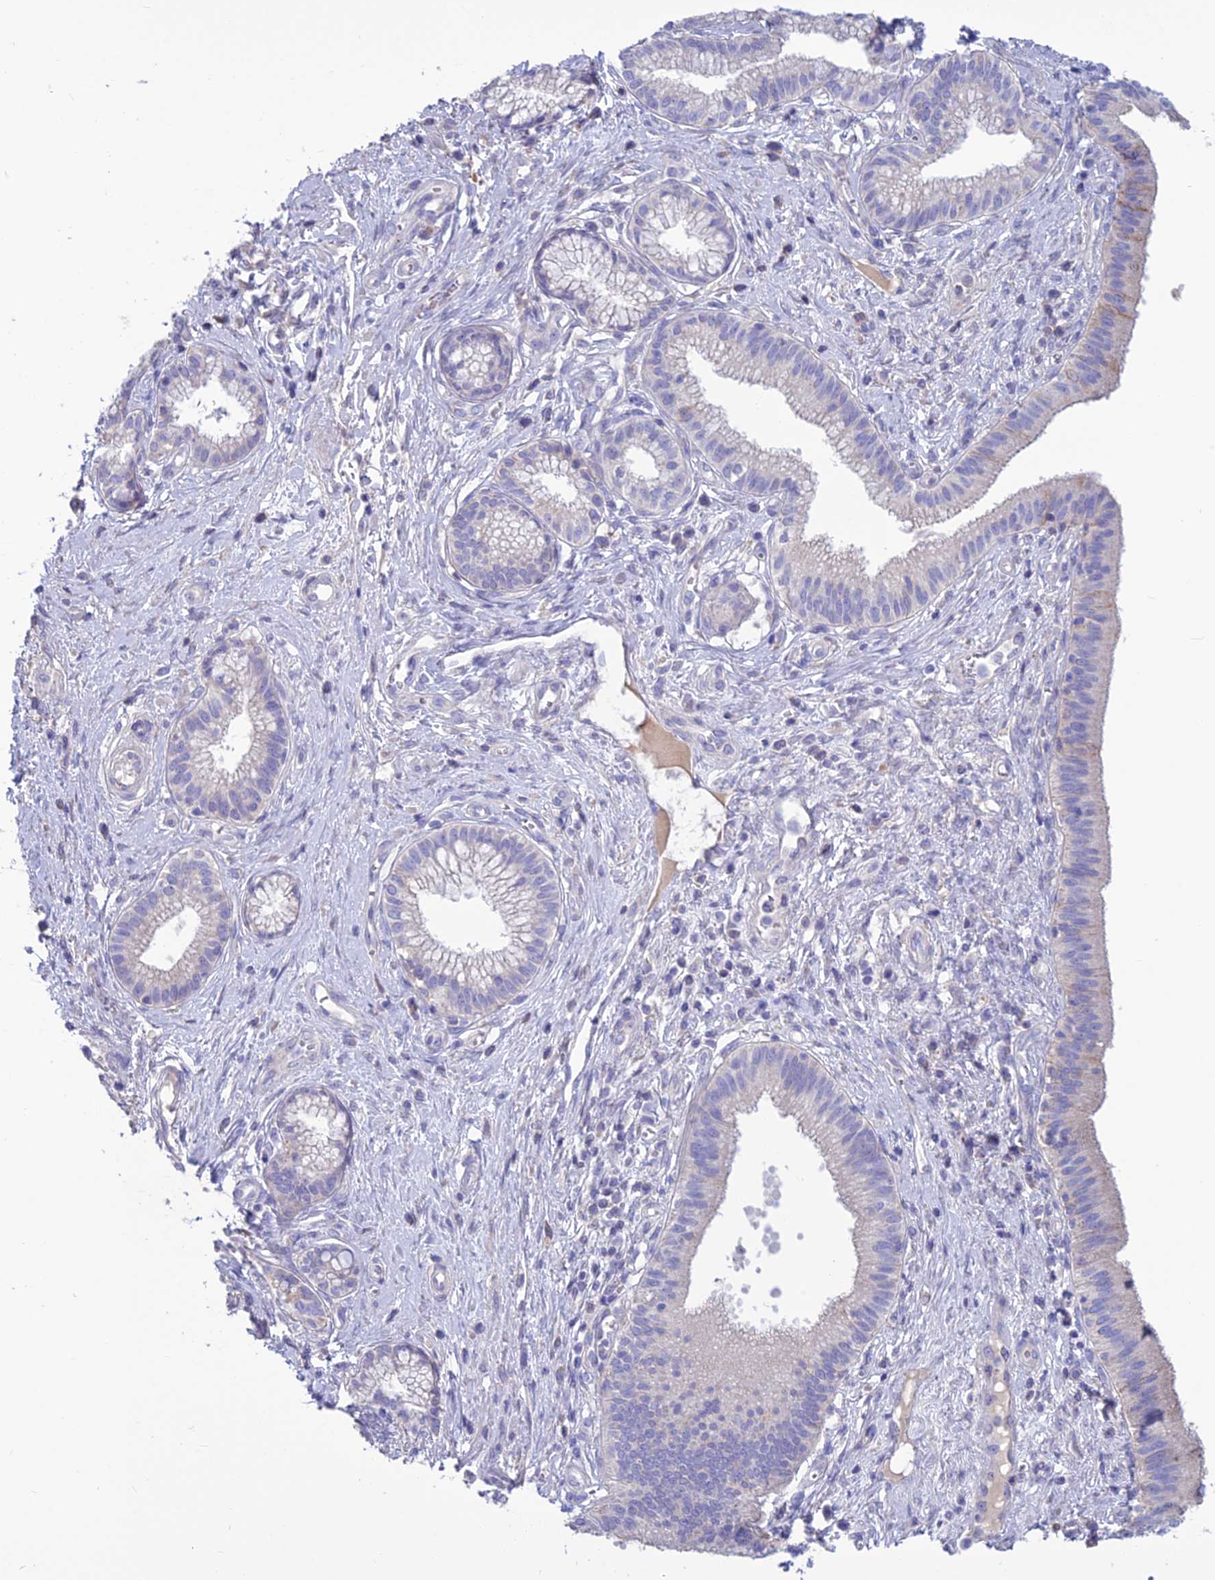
{"staining": {"intensity": "negative", "quantity": "none", "location": "none"}, "tissue": "pancreatic cancer", "cell_type": "Tumor cells", "image_type": "cancer", "snomed": [{"axis": "morphology", "description": "Adenocarcinoma, NOS"}, {"axis": "topography", "description": "Pancreas"}], "caption": "A histopathology image of human pancreatic adenocarcinoma is negative for staining in tumor cells.", "gene": "BHMT2", "patient": {"sex": "male", "age": 72}}